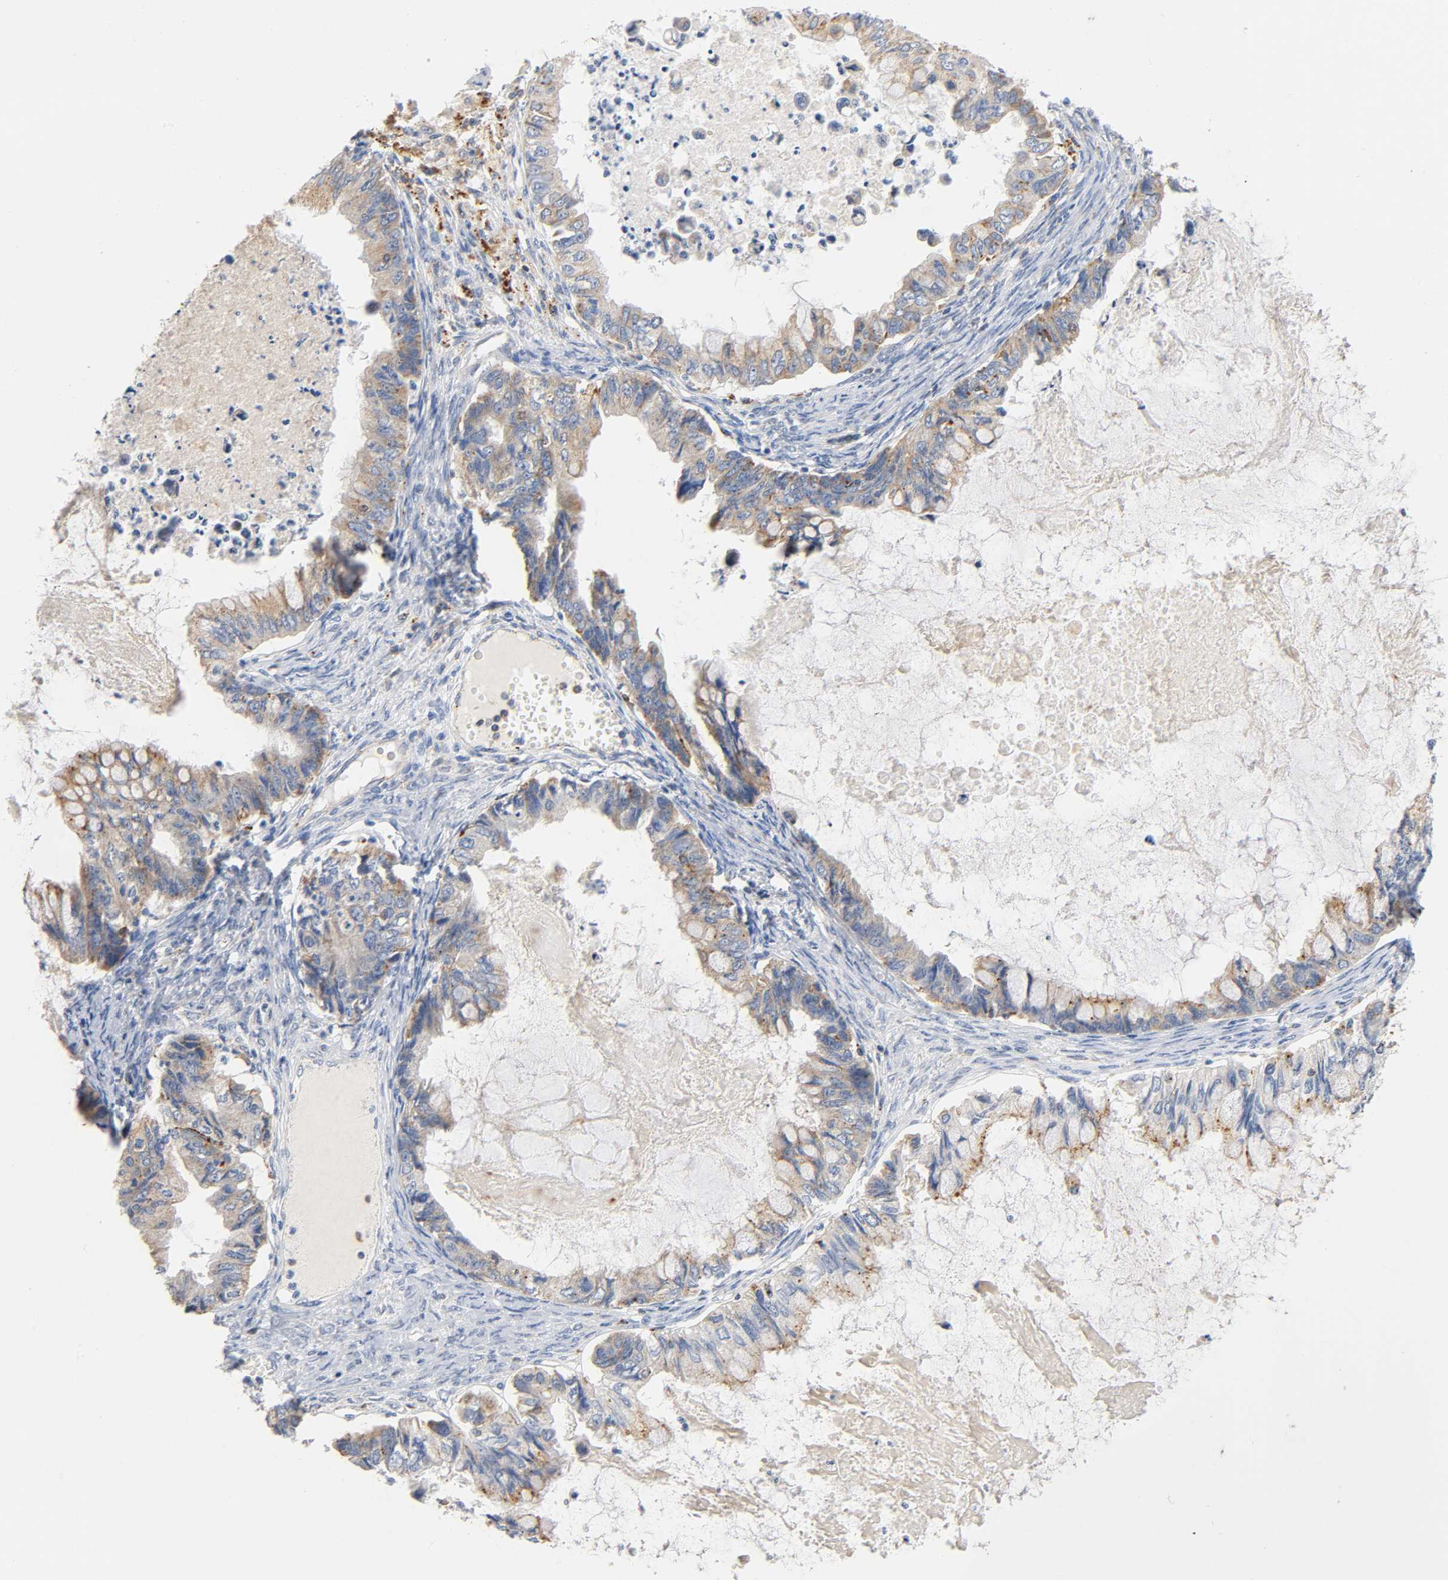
{"staining": {"intensity": "weak", "quantity": ">75%", "location": "cytoplasmic/membranous"}, "tissue": "ovarian cancer", "cell_type": "Tumor cells", "image_type": "cancer", "snomed": [{"axis": "morphology", "description": "Cystadenocarcinoma, mucinous, NOS"}, {"axis": "topography", "description": "Ovary"}], "caption": "Human ovarian mucinous cystadenocarcinoma stained with a brown dye displays weak cytoplasmic/membranous positive staining in approximately >75% of tumor cells.", "gene": "UCKL1", "patient": {"sex": "female", "age": 80}}